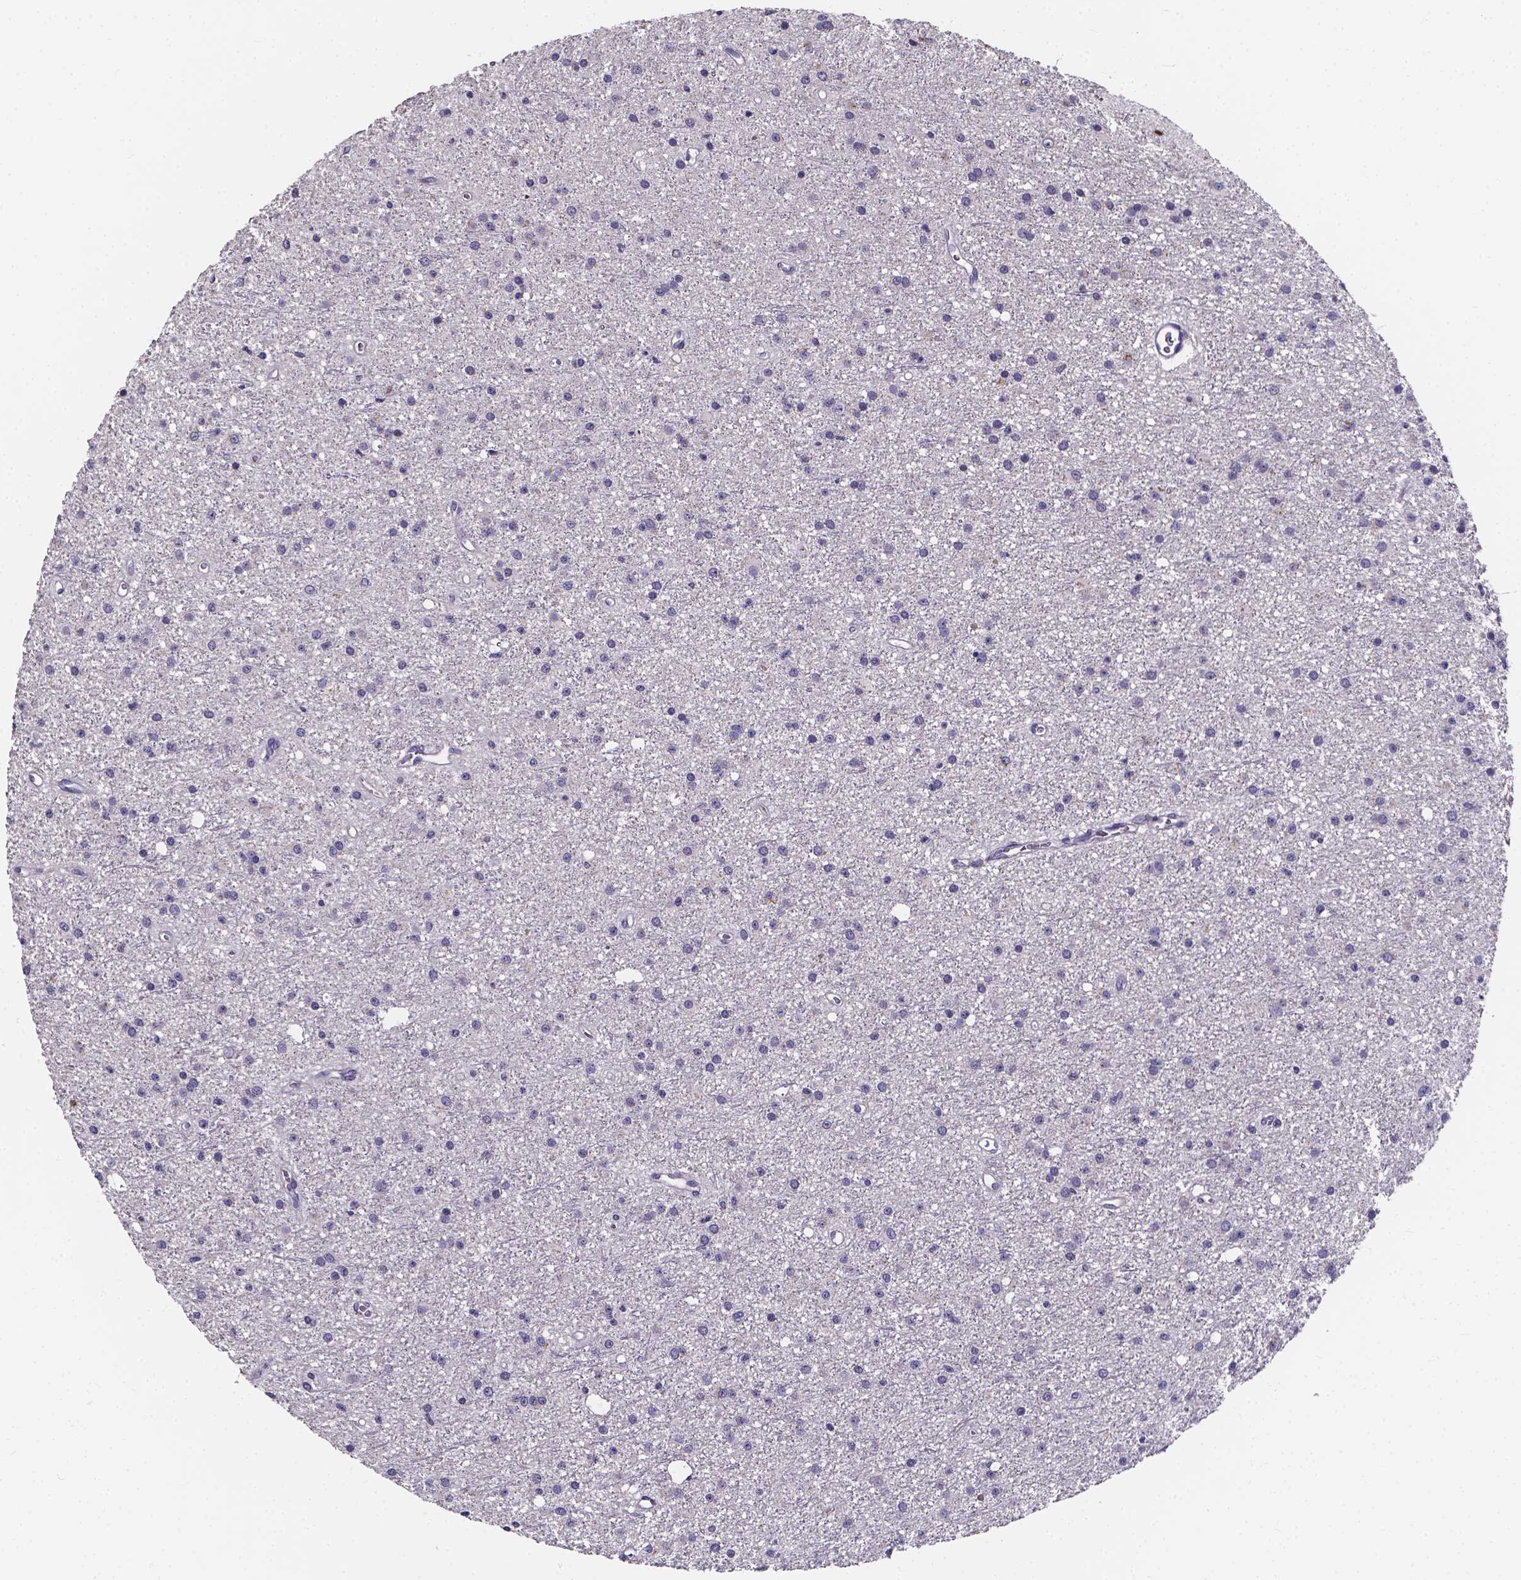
{"staining": {"intensity": "negative", "quantity": "none", "location": "none"}, "tissue": "glioma", "cell_type": "Tumor cells", "image_type": "cancer", "snomed": [{"axis": "morphology", "description": "Glioma, malignant, Low grade"}, {"axis": "topography", "description": "Brain"}], "caption": "An image of human low-grade glioma (malignant) is negative for staining in tumor cells.", "gene": "THEMIS", "patient": {"sex": "male", "age": 27}}